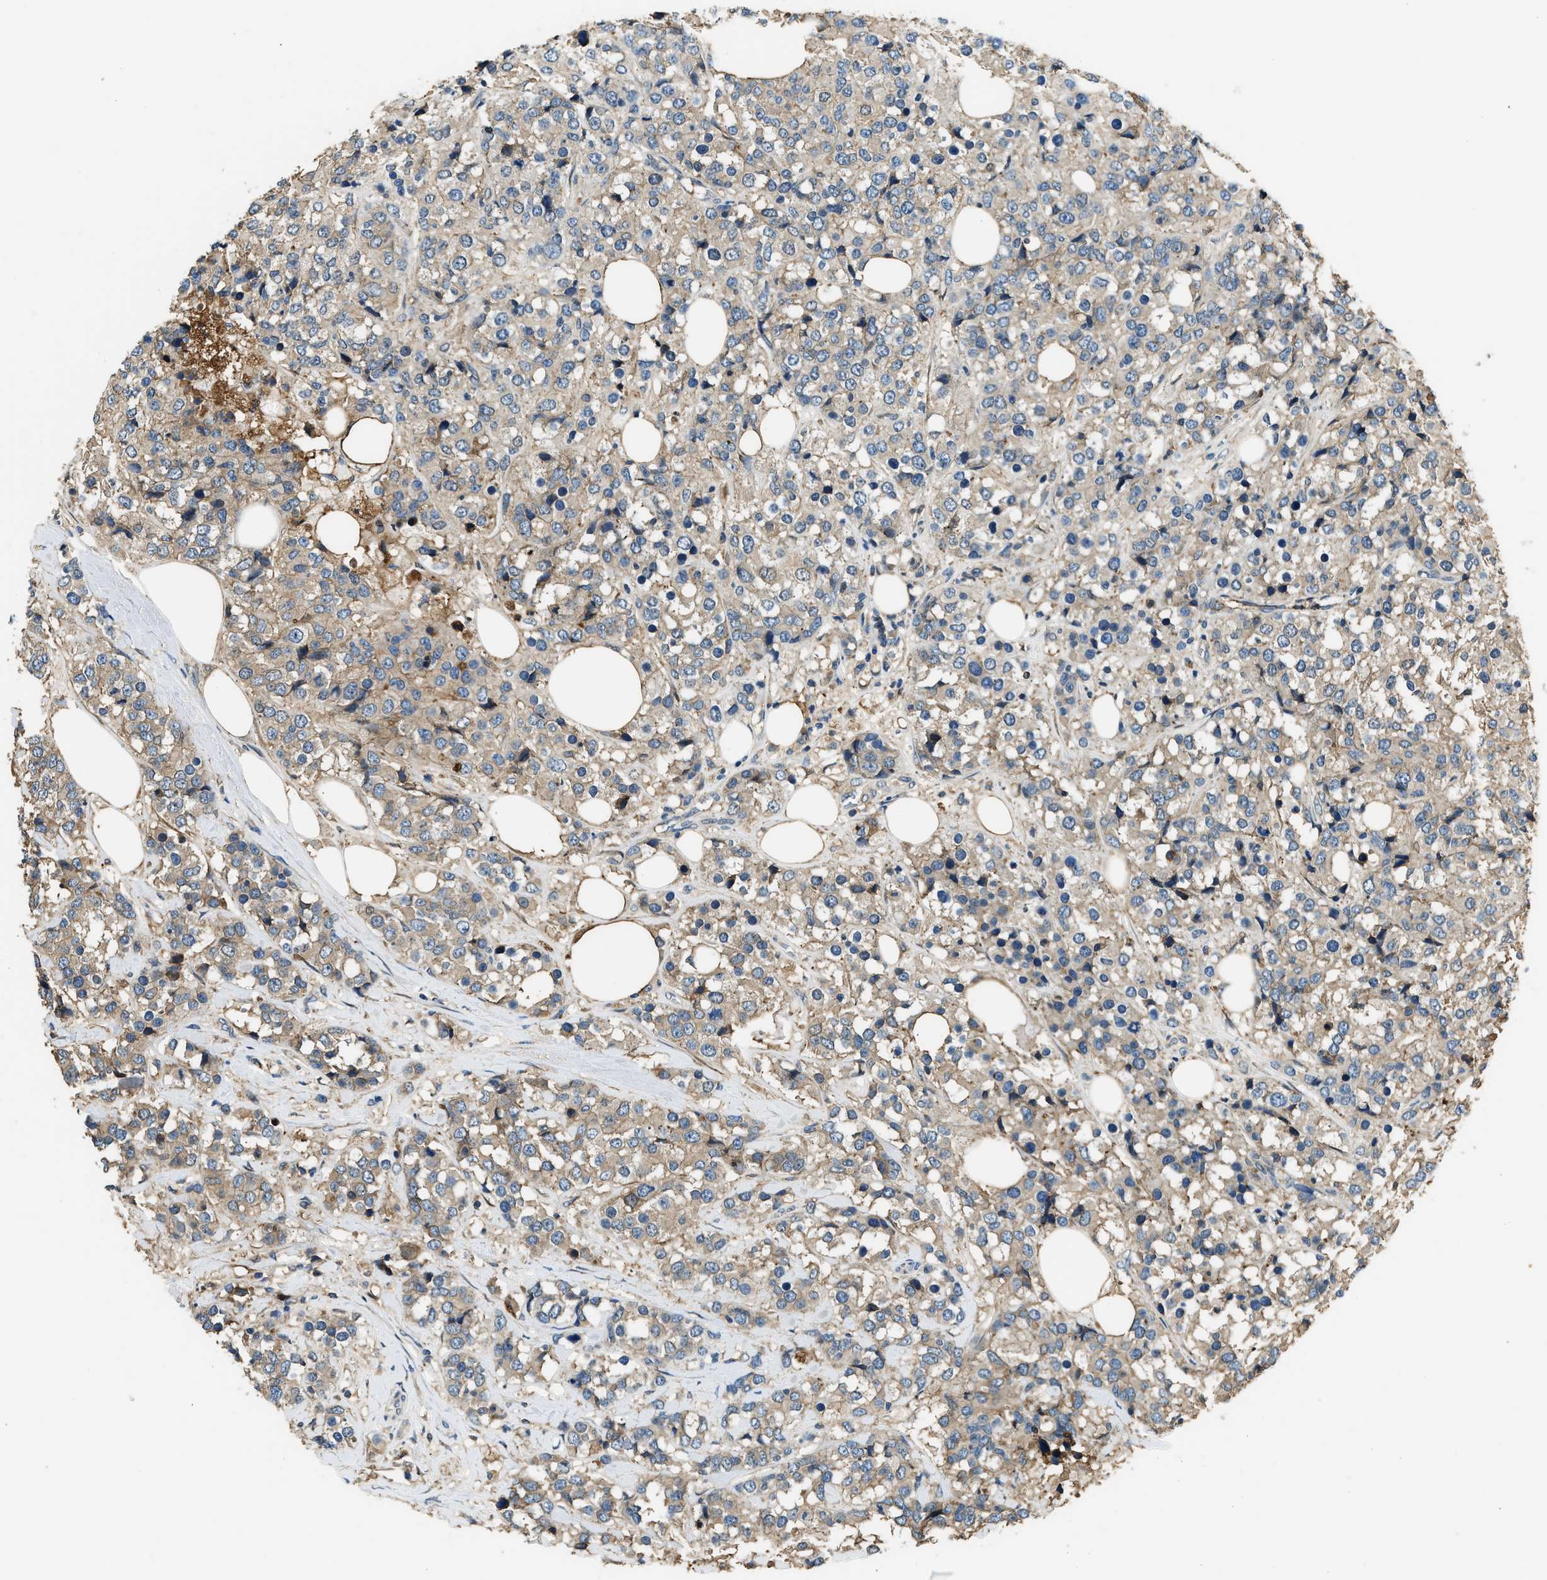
{"staining": {"intensity": "weak", "quantity": "25%-75%", "location": "cytoplasmic/membranous"}, "tissue": "breast cancer", "cell_type": "Tumor cells", "image_type": "cancer", "snomed": [{"axis": "morphology", "description": "Lobular carcinoma"}, {"axis": "topography", "description": "Breast"}], "caption": "About 25%-75% of tumor cells in human lobular carcinoma (breast) demonstrate weak cytoplasmic/membranous protein expression as visualized by brown immunohistochemical staining.", "gene": "ANXA3", "patient": {"sex": "female", "age": 59}}